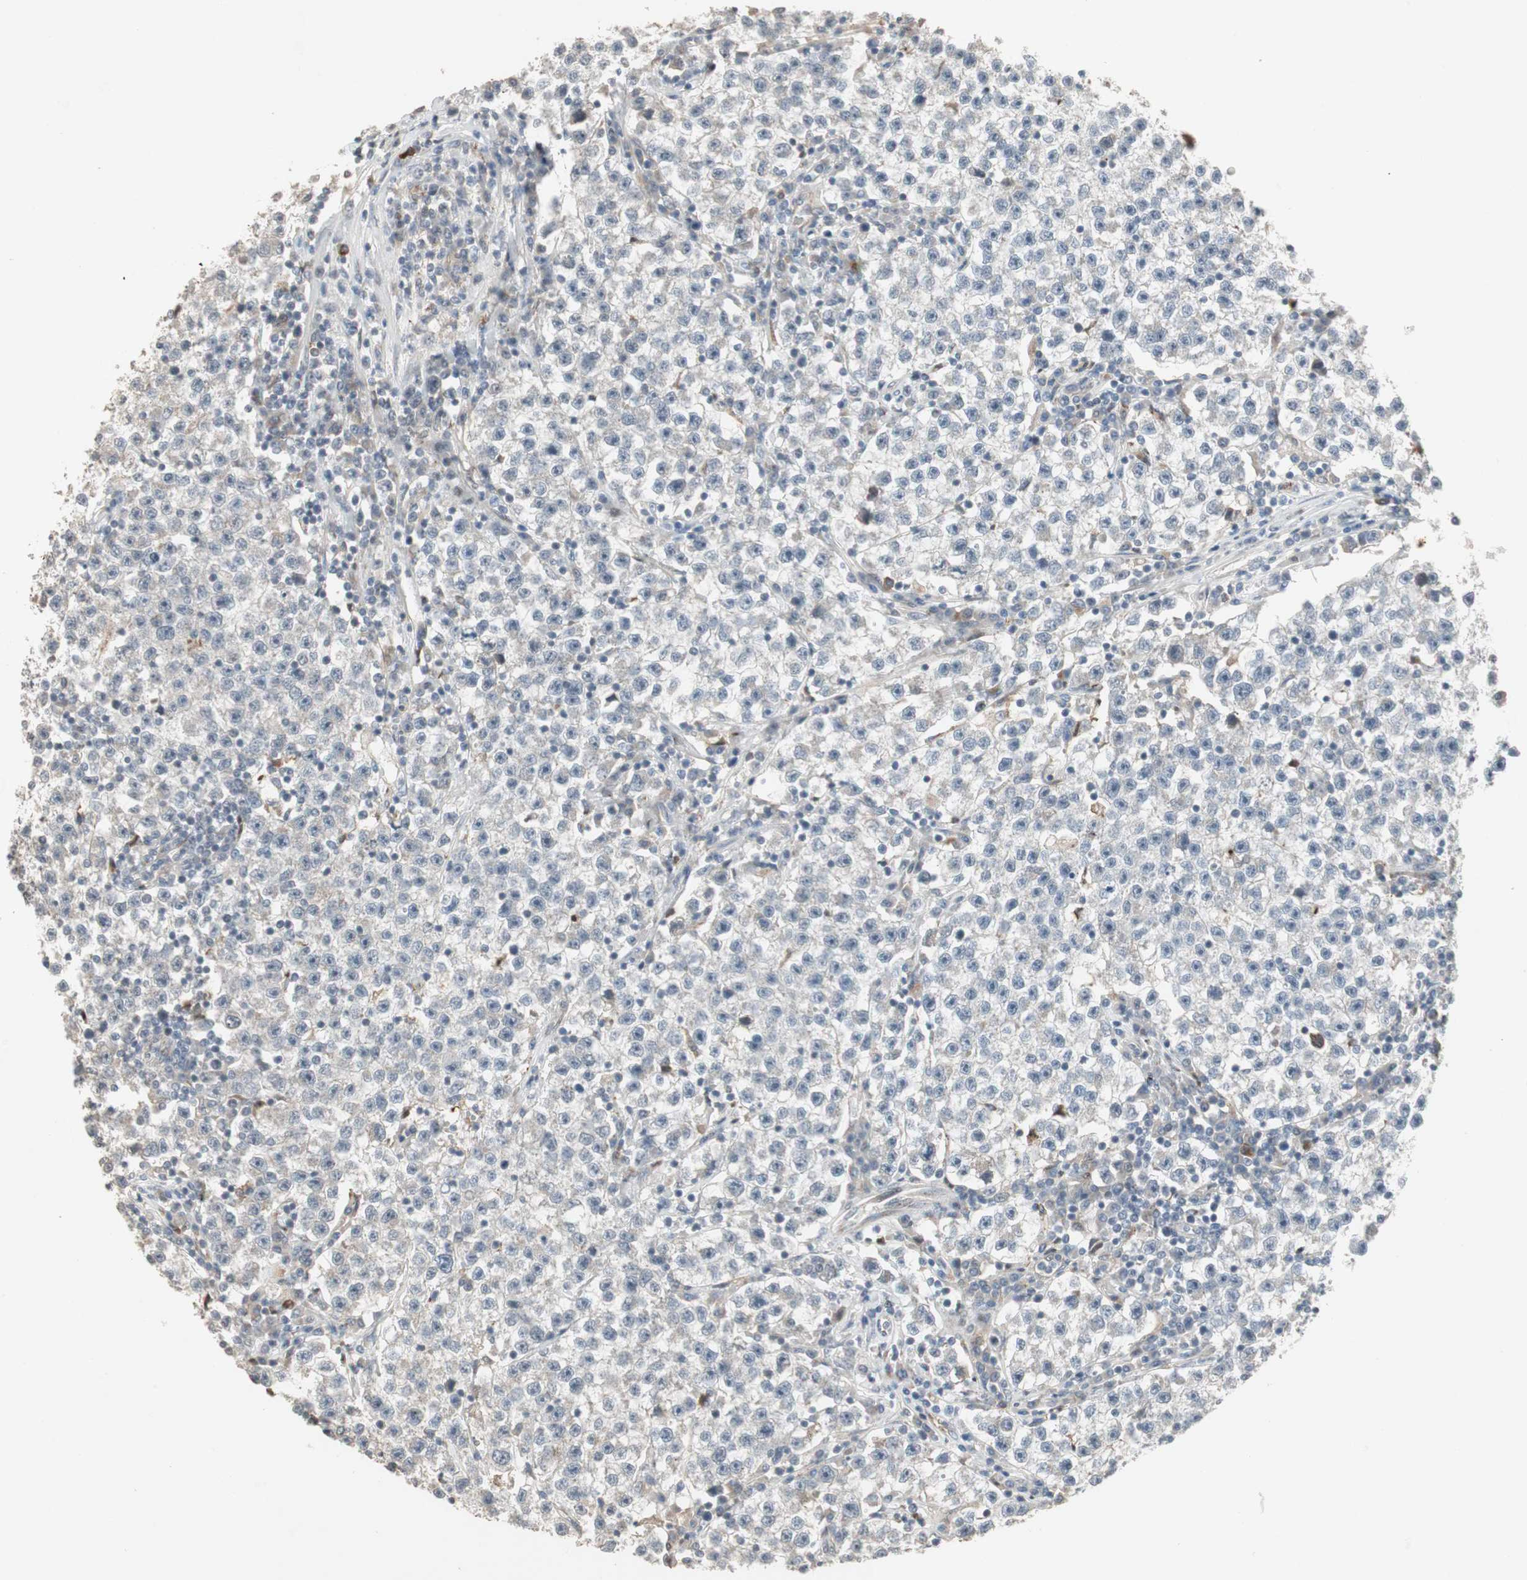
{"staining": {"intensity": "negative", "quantity": "none", "location": "none"}, "tissue": "testis cancer", "cell_type": "Tumor cells", "image_type": "cancer", "snomed": [{"axis": "morphology", "description": "Seminoma, NOS"}, {"axis": "topography", "description": "Testis"}], "caption": "Tumor cells are negative for brown protein staining in seminoma (testis).", "gene": "SNX4", "patient": {"sex": "male", "age": 22}}